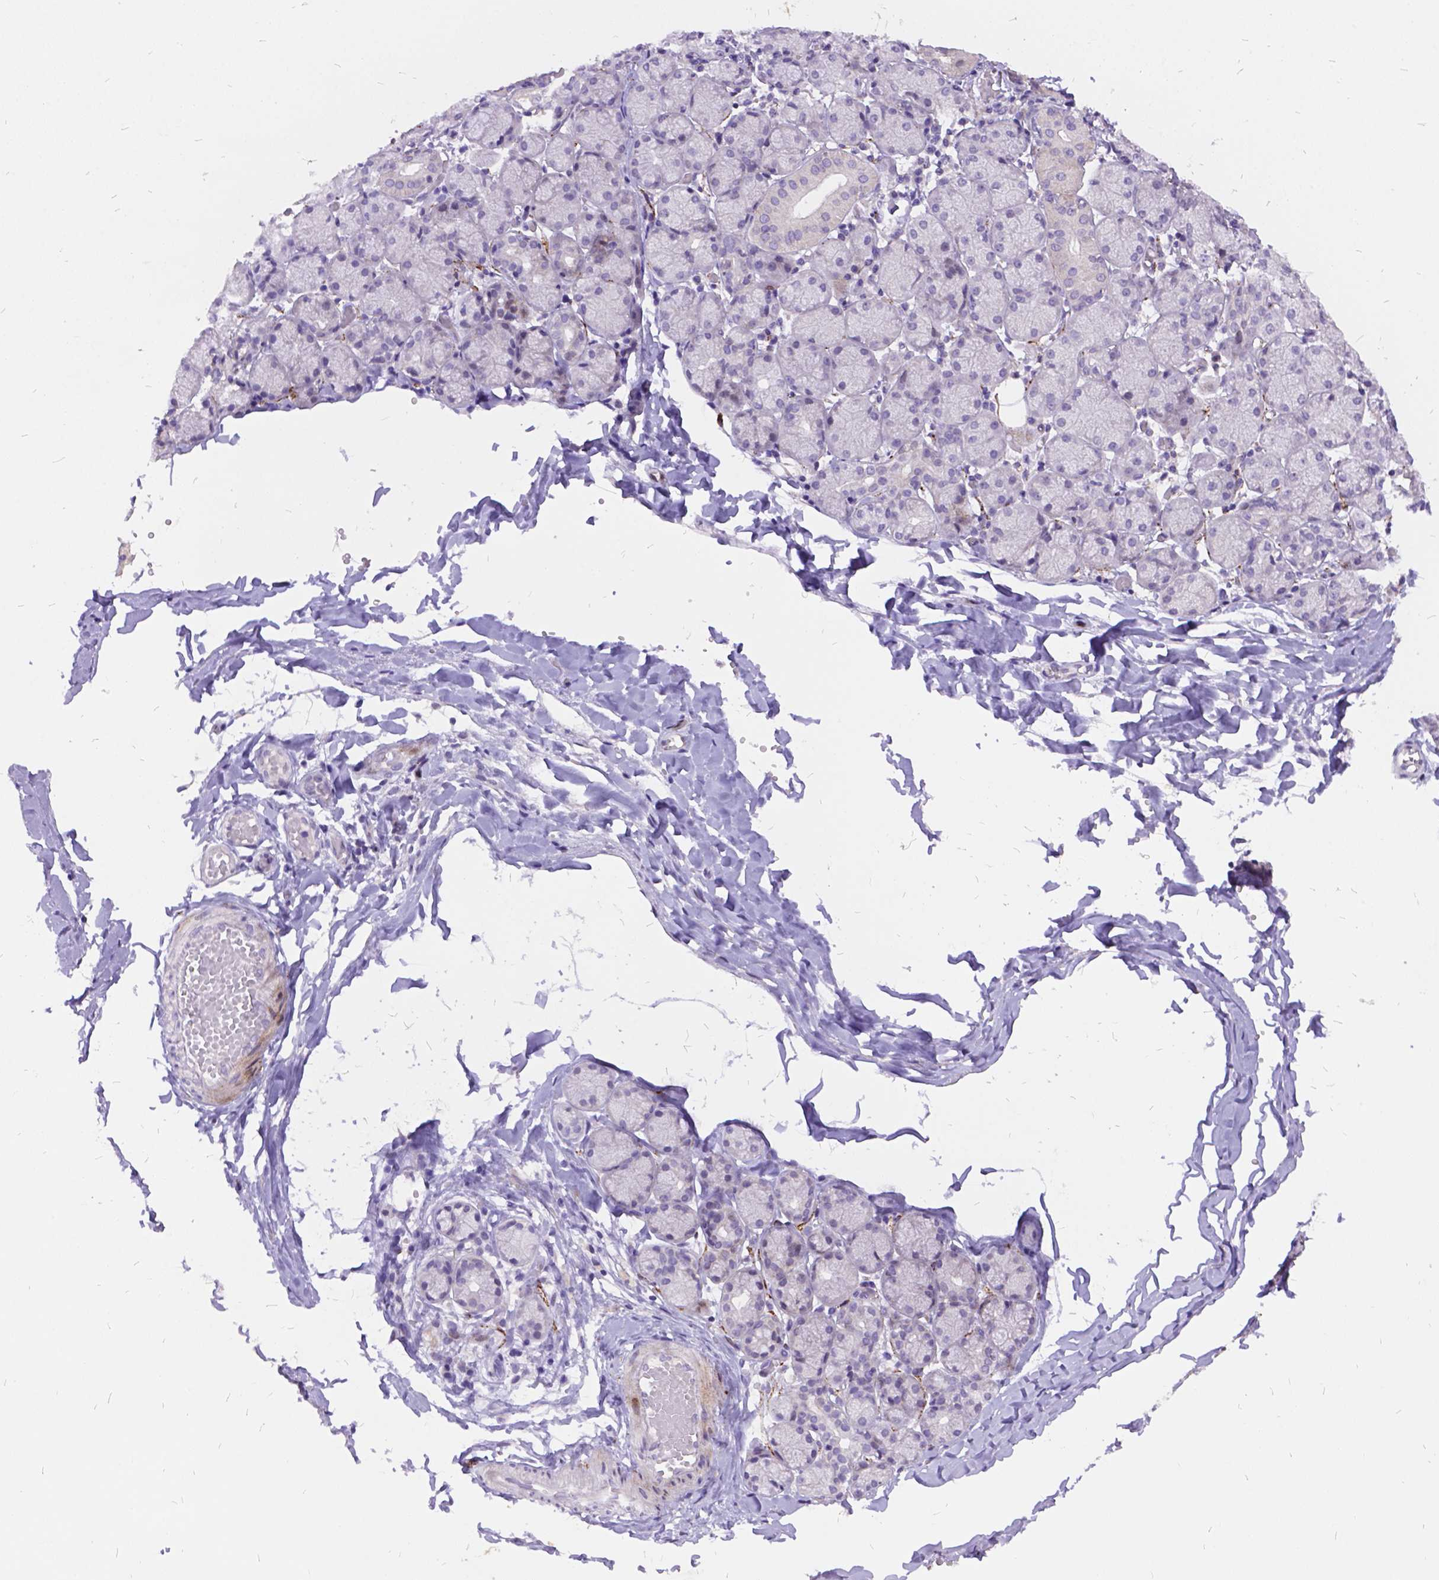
{"staining": {"intensity": "negative", "quantity": "none", "location": "none"}, "tissue": "salivary gland", "cell_type": "Glandular cells", "image_type": "normal", "snomed": [{"axis": "morphology", "description": "Normal tissue, NOS"}, {"axis": "topography", "description": "Salivary gland"}, {"axis": "topography", "description": "Peripheral nerve tissue"}], "caption": "Immunohistochemical staining of normal human salivary gland displays no significant staining in glandular cells.", "gene": "ITGB6", "patient": {"sex": "female", "age": 24}}